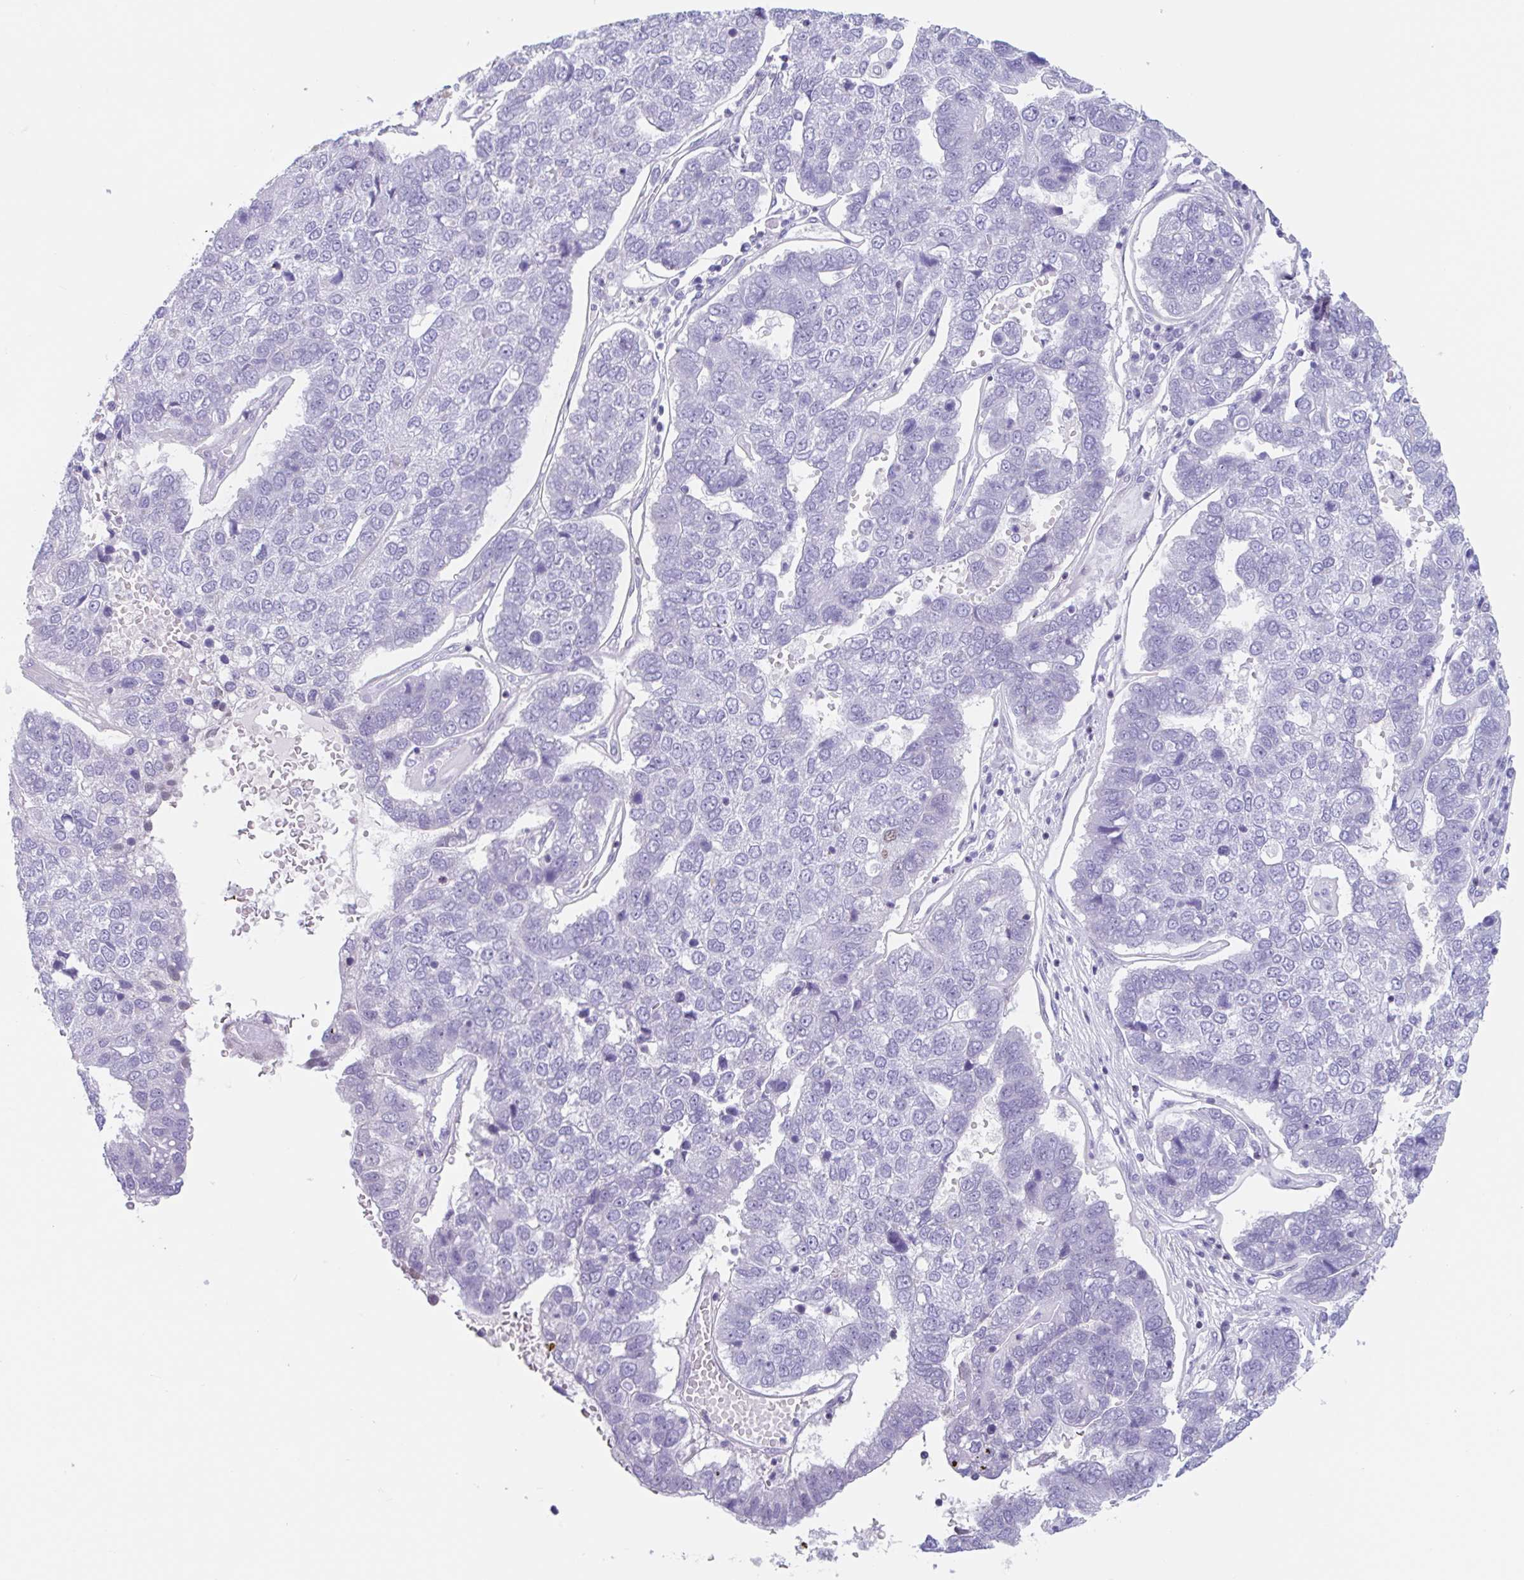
{"staining": {"intensity": "negative", "quantity": "none", "location": "none"}, "tissue": "pancreatic cancer", "cell_type": "Tumor cells", "image_type": "cancer", "snomed": [{"axis": "morphology", "description": "Adenocarcinoma, NOS"}, {"axis": "topography", "description": "Pancreas"}], "caption": "This is an IHC photomicrograph of human pancreatic cancer. There is no expression in tumor cells.", "gene": "LENG9", "patient": {"sex": "female", "age": 61}}